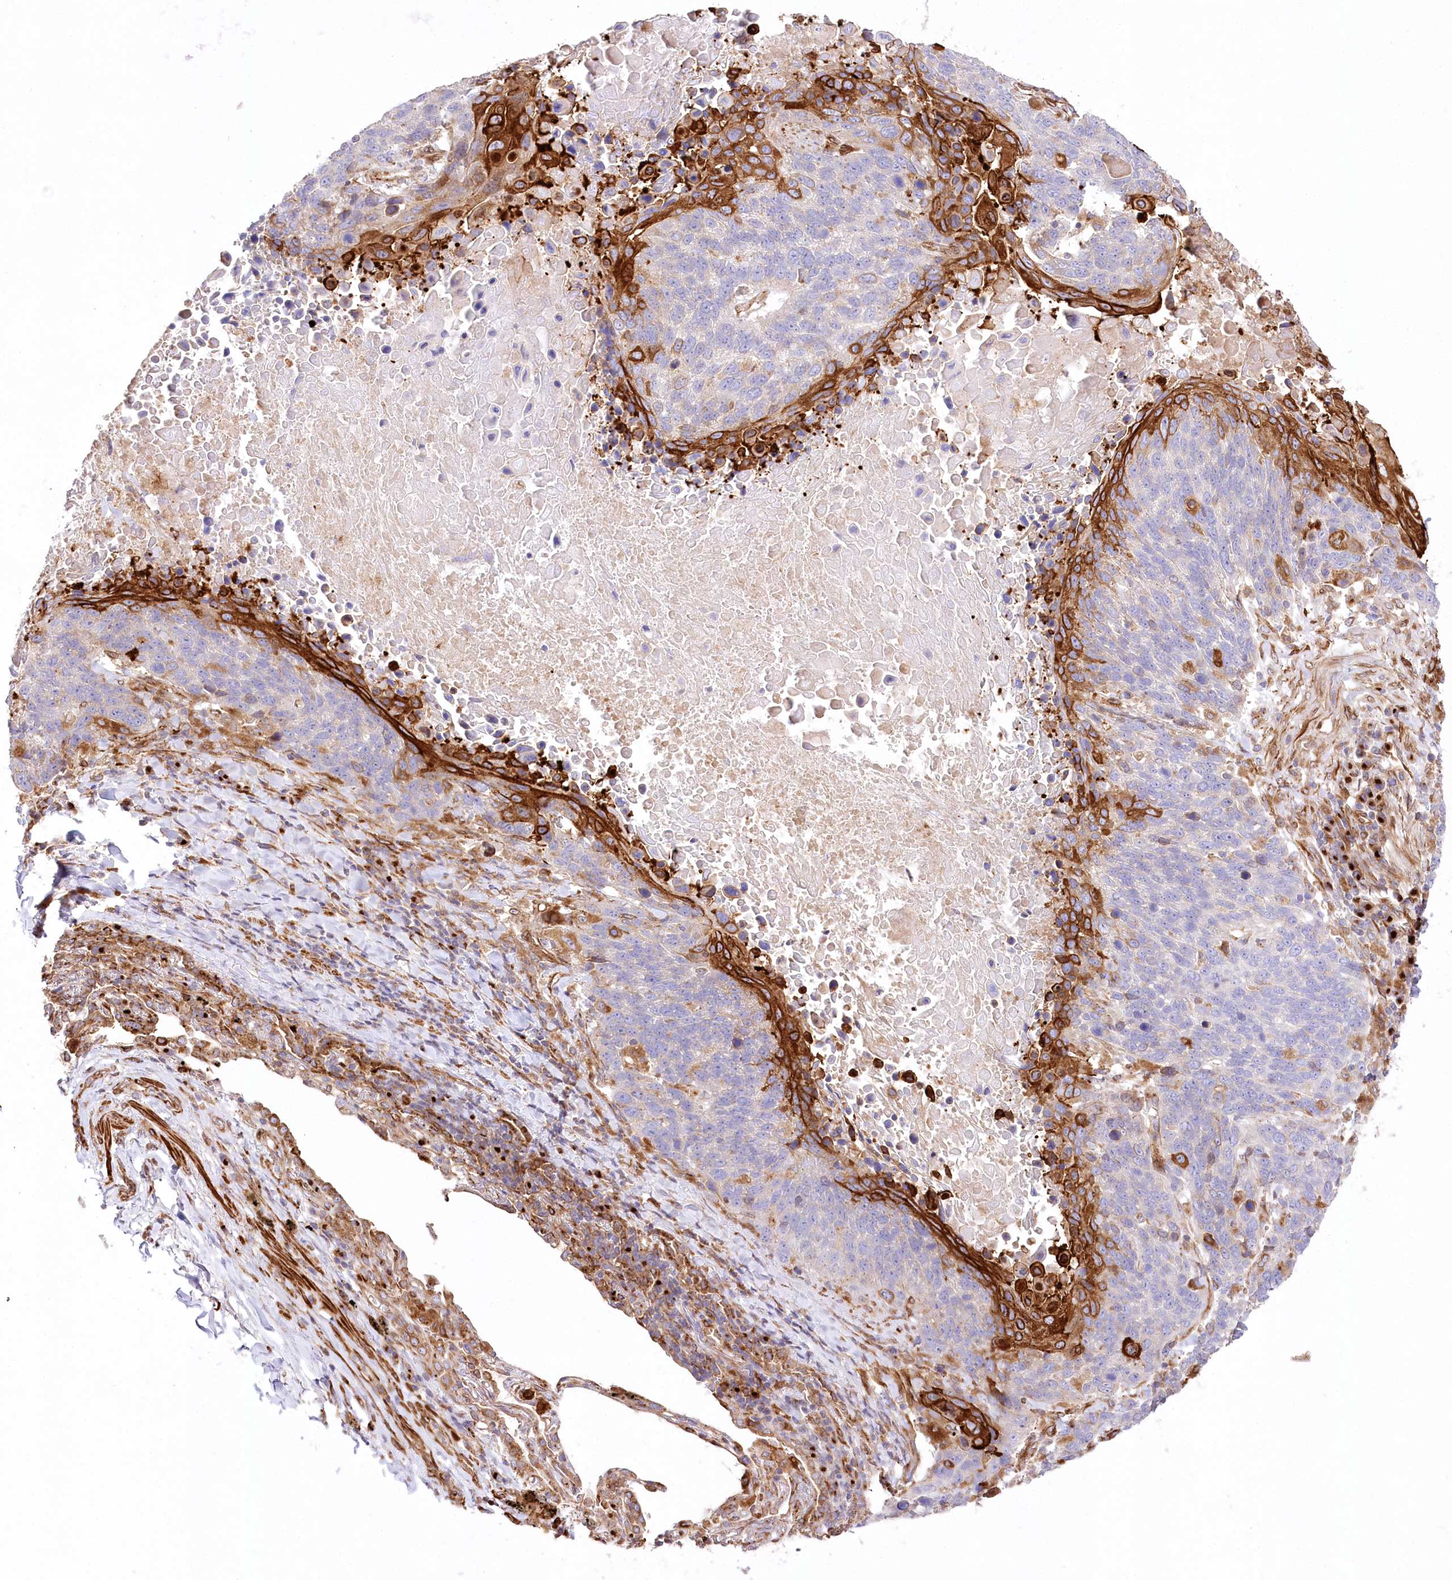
{"staining": {"intensity": "strong", "quantity": "<25%", "location": "cytoplasmic/membranous"}, "tissue": "lung cancer", "cell_type": "Tumor cells", "image_type": "cancer", "snomed": [{"axis": "morphology", "description": "Squamous cell carcinoma, NOS"}, {"axis": "topography", "description": "Lung"}], "caption": "Protein expression analysis of lung cancer (squamous cell carcinoma) demonstrates strong cytoplasmic/membranous staining in approximately <25% of tumor cells.", "gene": "ABRAXAS2", "patient": {"sex": "male", "age": 66}}